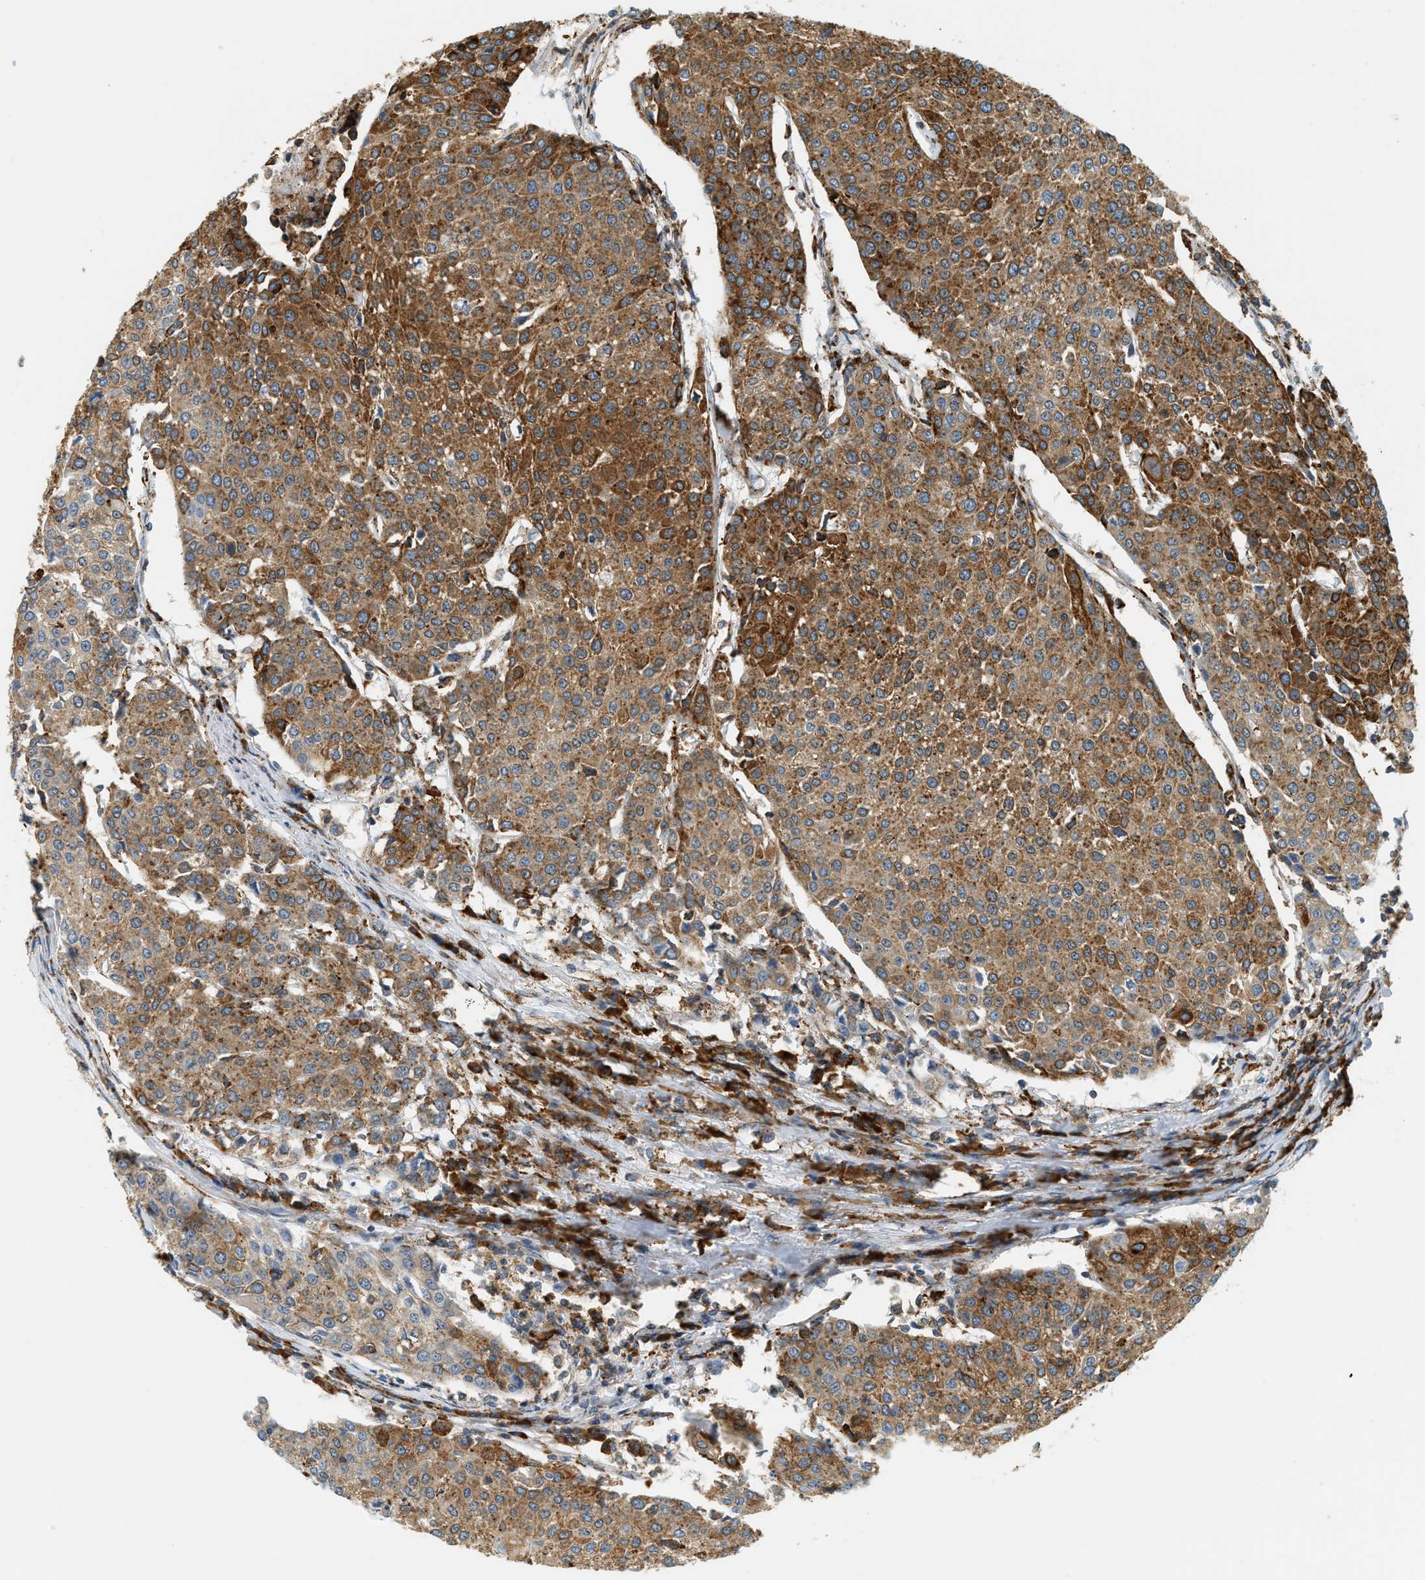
{"staining": {"intensity": "moderate", "quantity": ">75%", "location": "cytoplasmic/membranous"}, "tissue": "urothelial cancer", "cell_type": "Tumor cells", "image_type": "cancer", "snomed": [{"axis": "morphology", "description": "Urothelial carcinoma, High grade"}, {"axis": "topography", "description": "Urinary bladder"}], "caption": "Immunohistochemistry (DAB (3,3'-diaminobenzidine)) staining of human urothelial carcinoma (high-grade) displays moderate cytoplasmic/membranous protein expression in approximately >75% of tumor cells. (IHC, brightfield microscopy, high magnification).", "gene": "SEMA4D", "patient": {"sex": "female", "age": 85}}